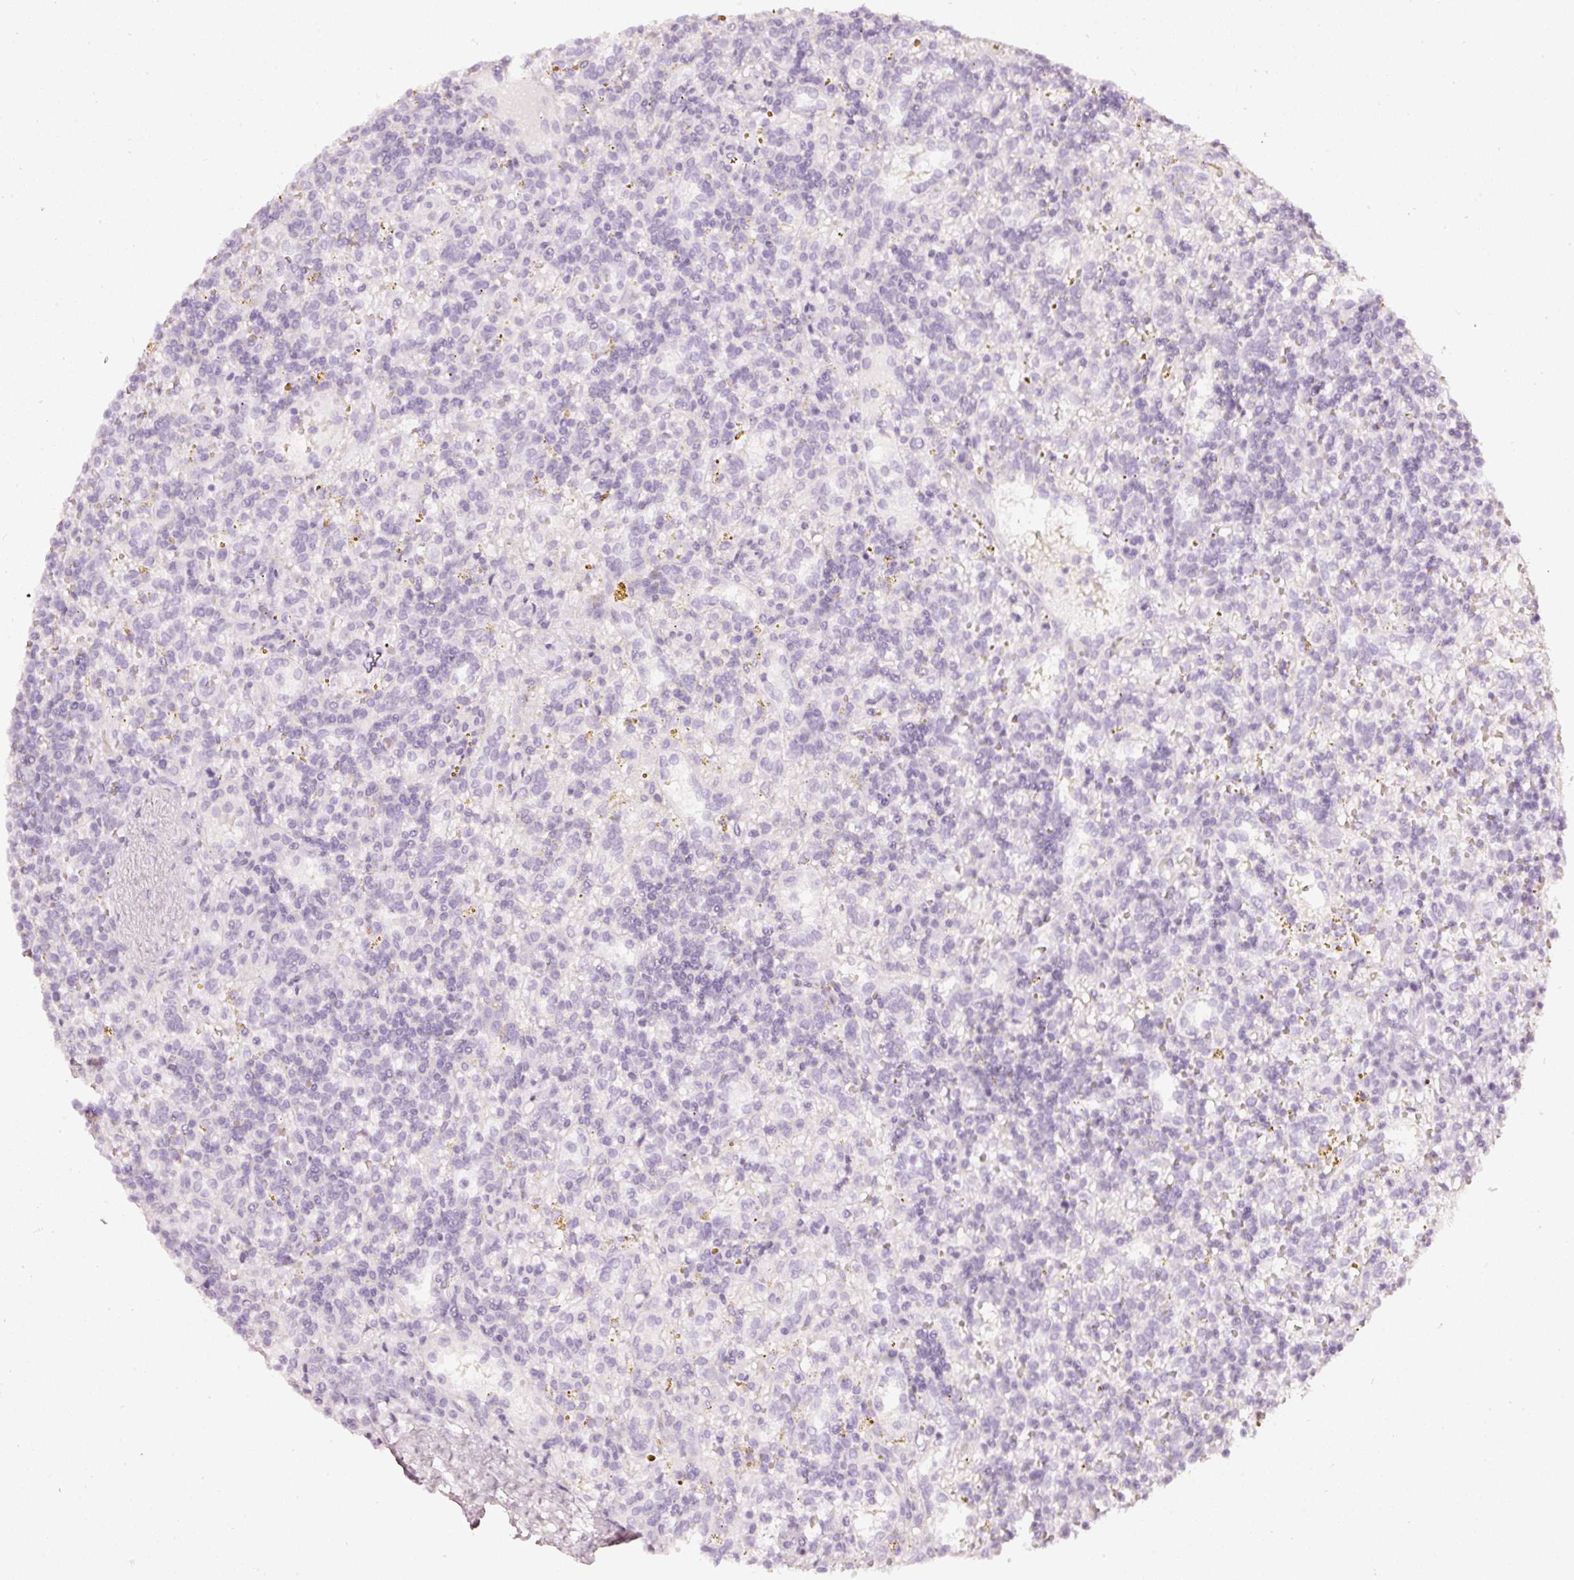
{"staining": {"intensity": "negative", "quantity": "none", "location": "none"}, "tissue": "lymphoma", "cell_type": "Tumor cells", "image_type": "cancer", "snomed": [{"axis": "morphology", "description": "Malignant lymphoma, non-Hodgkin's type, Low grade"}, {"axis": "topography", "description": "Spleen"}], "caption": "DAB (3,3'-diaminobenzidine) immunohistochemical staining of lymphoma displays no significant staining in tumor cells.", "gene": "CNP", "patient": {"sex": "male", "age": 67}}